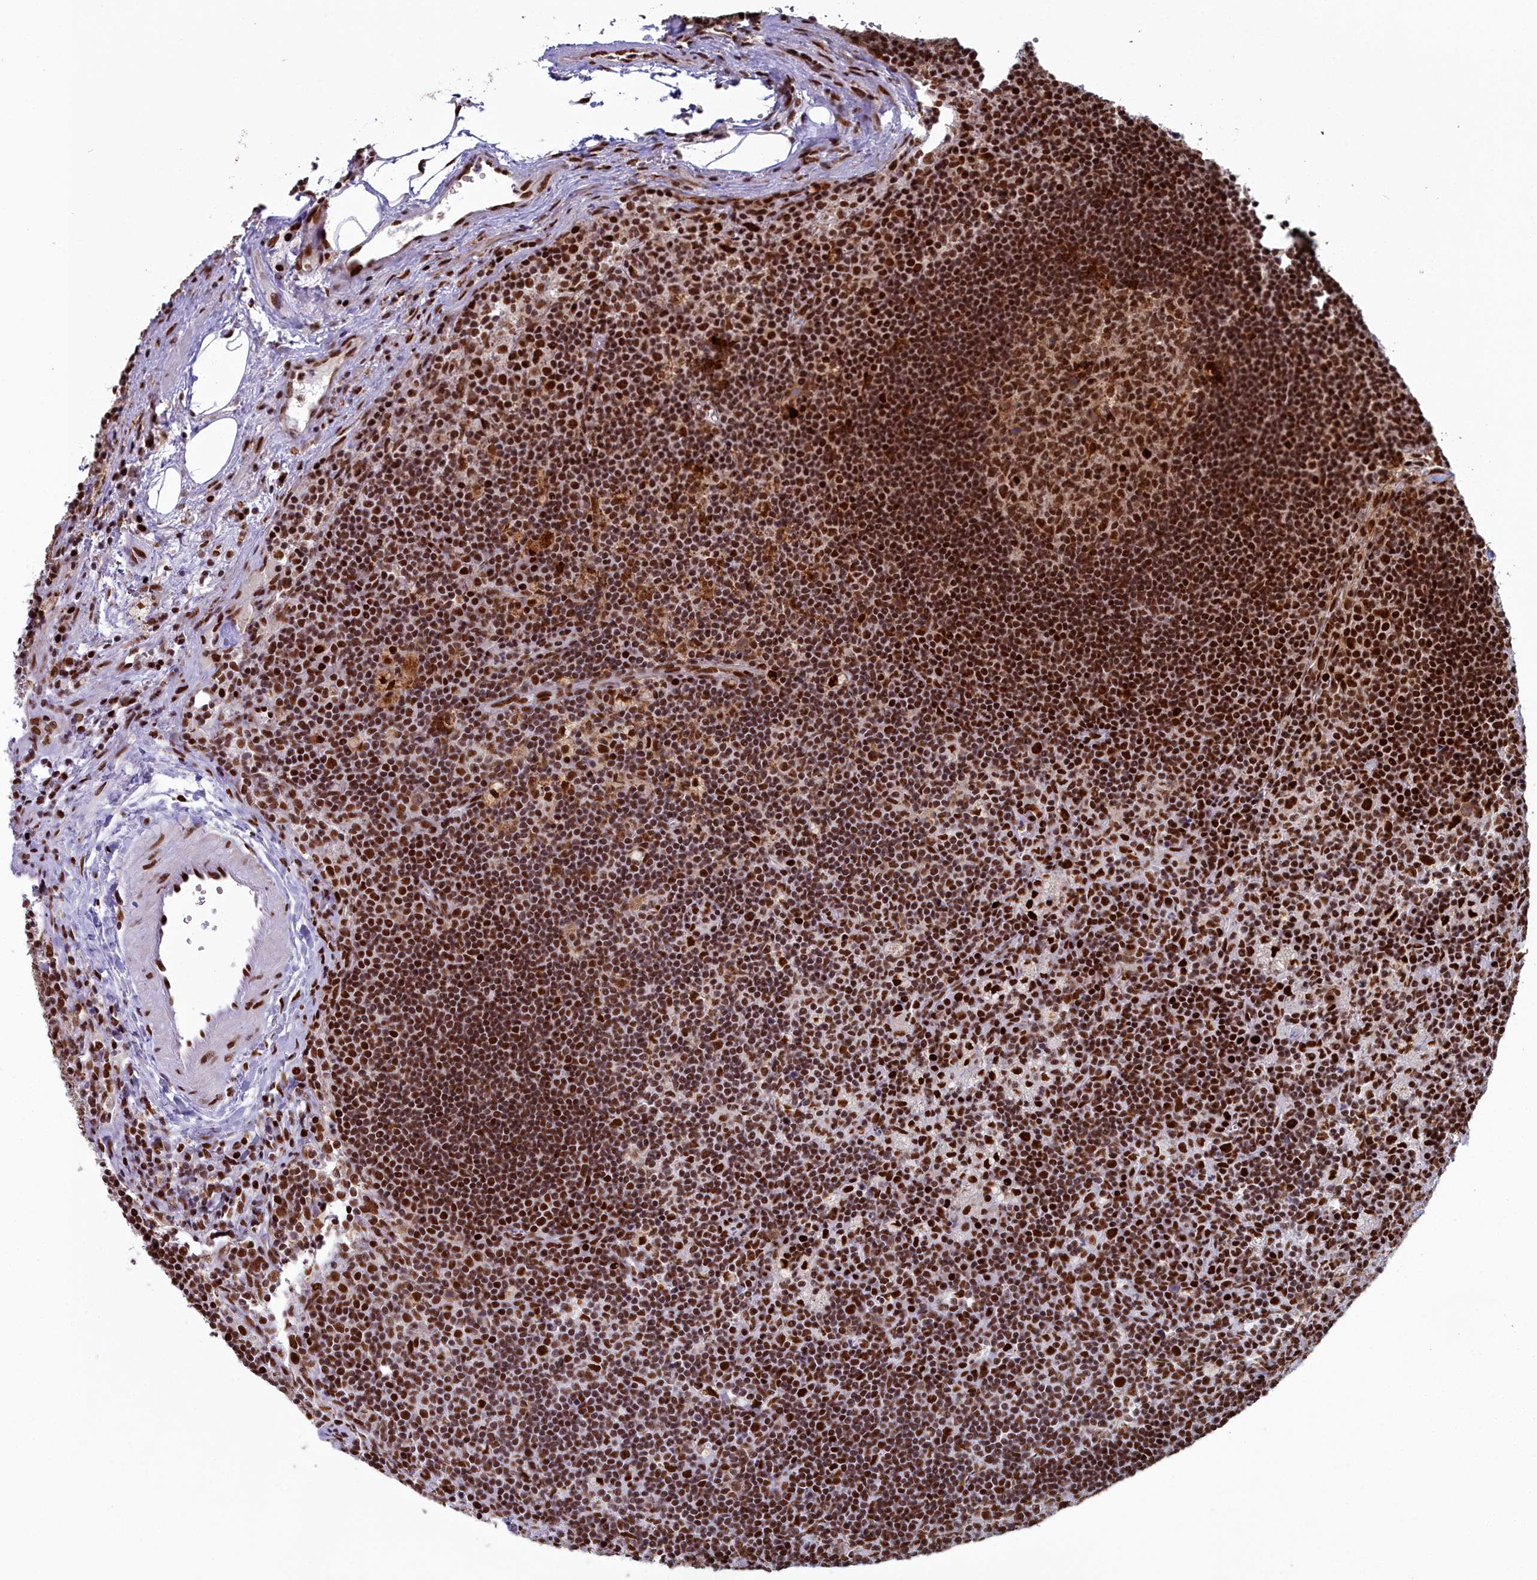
{"staining": {"intensity": "strong", "quantity": ">75%", "location": "nuclear"}, "tissue": "lymph node", "cell_type": "Germinal center cells", "image_type": "normal", "snomed": [{"axis": "morphology", "description": "Normal tissue, NOS"}, {"axis": "topography", "description": "Lymph node"}], "caption": "This is an image of IHC staining of unremarkable lymph node, which shows strong positivity in the nuclear of germinal center cells.", "gene": "SF3B3", "patient": {"sex": "male", "age": 58}}